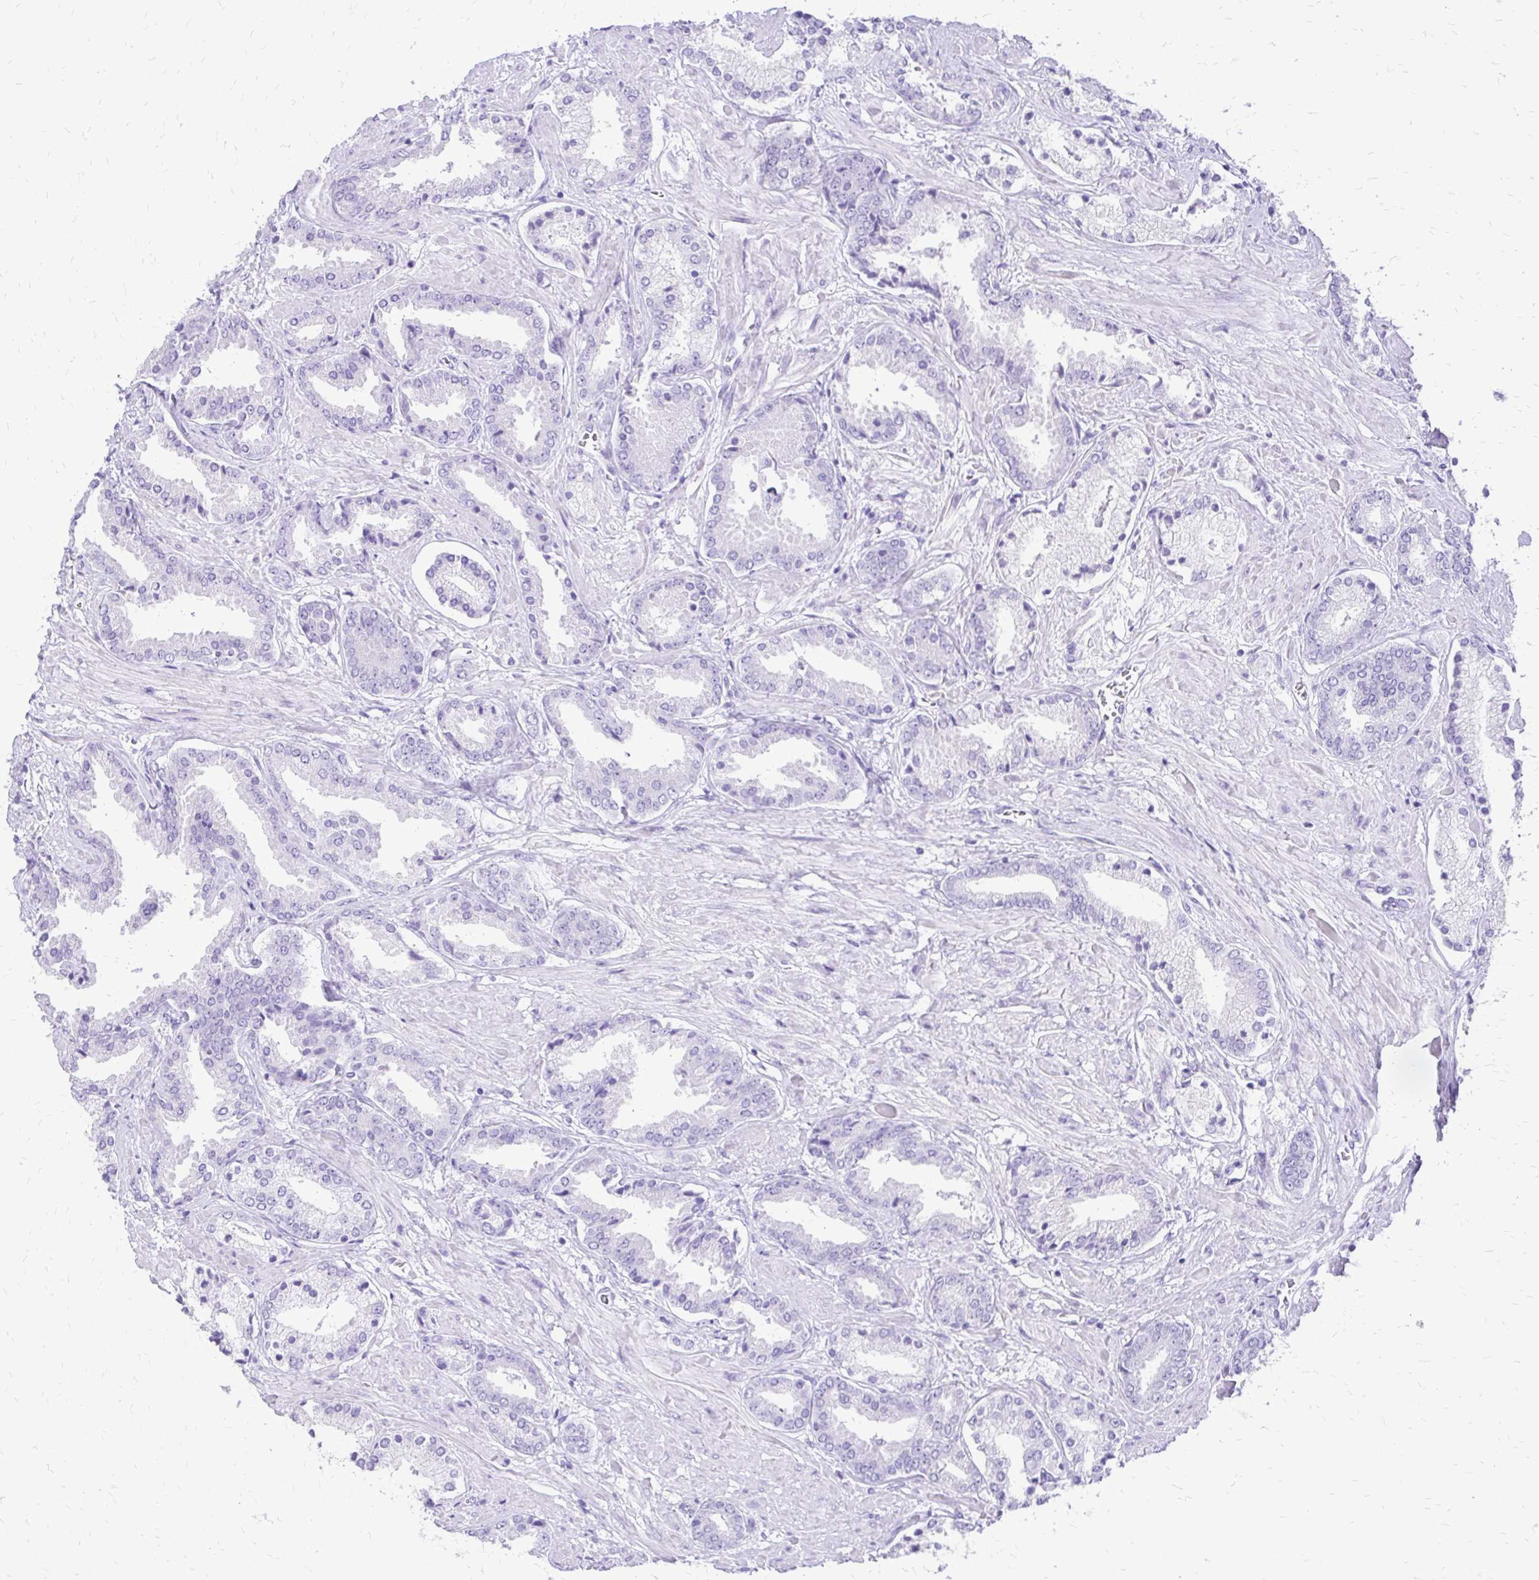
{"staining": {"intensity": "negative", "quantity": "none", "location": "none"}, "tissue": "prostate cancer", "cell_type": "Tumor cells", "image_type": "cancer", "snomed": [{"axis": "morphology", "description": "Adenocarcinoma, High grade"}, {"axis": "topography", "description": "Prostate"}], "caption": "Tumor cells show no significant staining in high-grade adenocarcinoma (prostate).", "gene": "SLC32A1", "patient": {"sex": "male", "age": 56}}